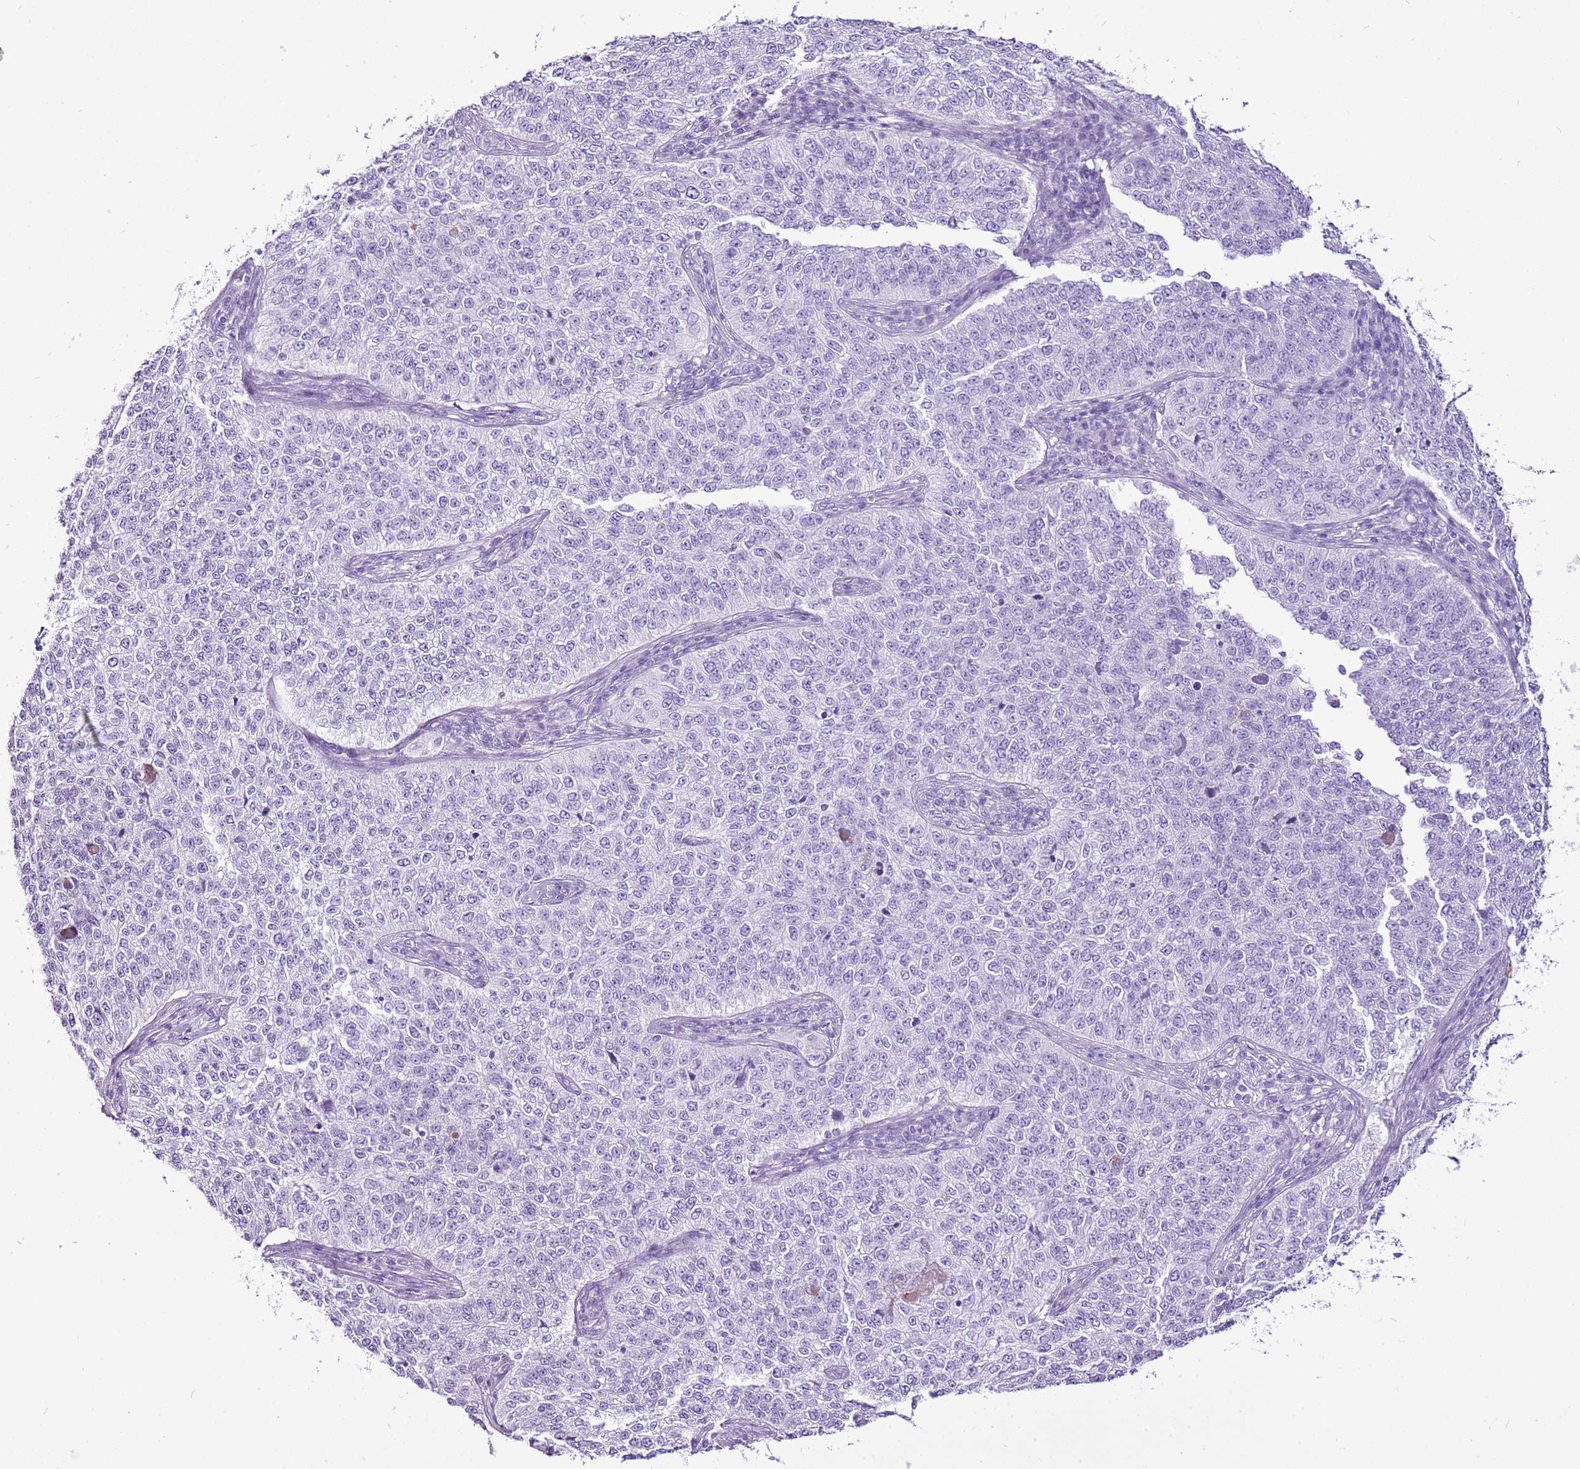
{"staining": {"intensity": "negative", "quantity": "none", "location": "none"}, "tissue": "cervical cancer", "cell_type": "Tumor cells", "image_type": "cancer", "snomed": [{"axis": "morphology", "description": "Squamous cell carcinoma, NOS"}, {"axis": "topography", "description": "Cervix"}], "caption": "Tumor cells show no significant expression in squamous cell carcinoma (cervical).", "gene": "CNFN", "patient": {"sex": "female", "age": 35}}